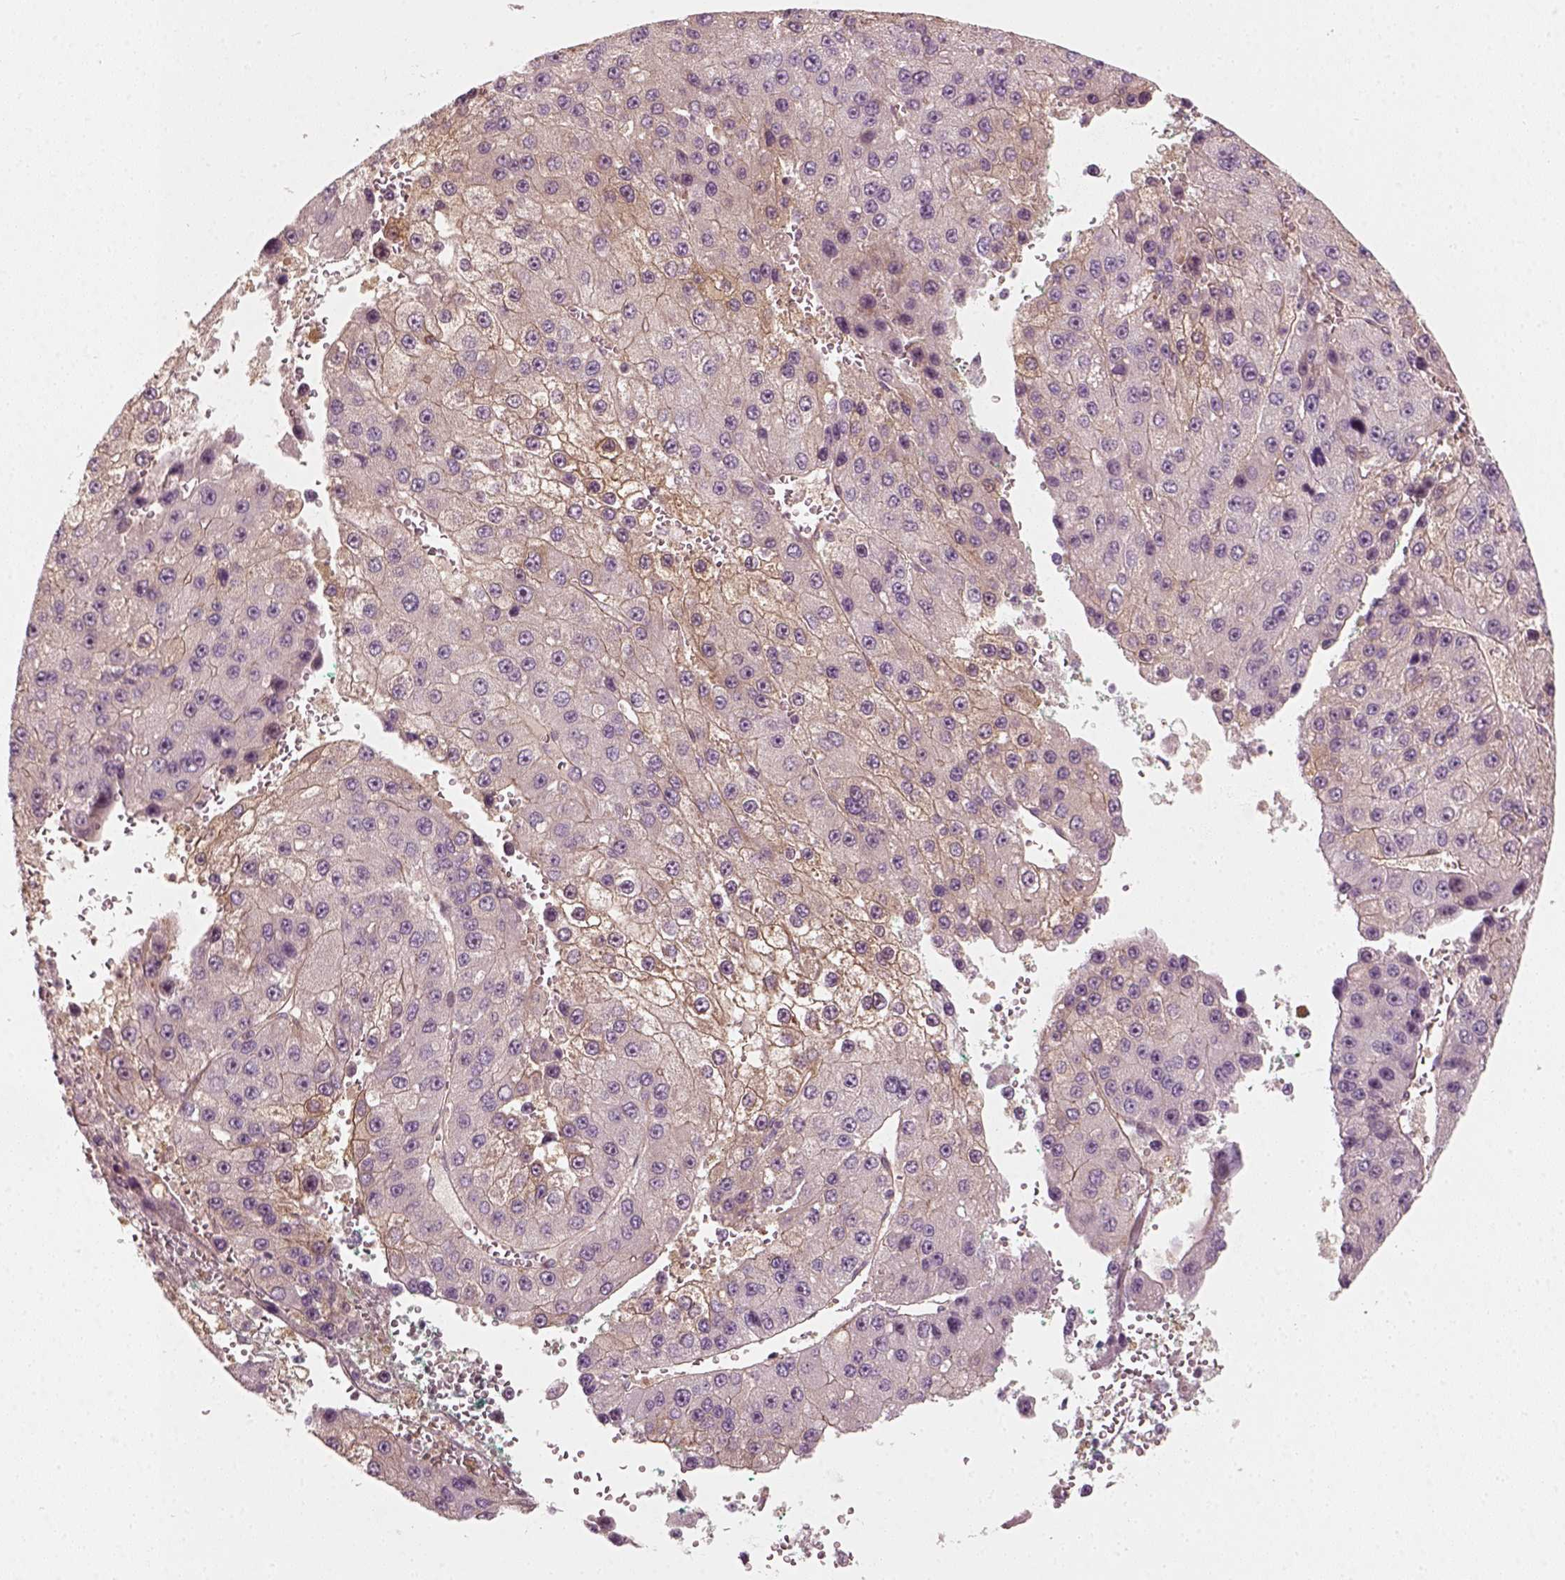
{"staining": {"intensity": "negative", "quantity": "none", "location": "none"}, "tissue": "liver cancer", "cell_type": "Tumor cells", "image_type": "cancer", "snomed": [{"axis": "morphology", "description": "Carcinoma, Hepatocellular, NOS"}, {"axis": "topography", "description": "Liver"}], "caption": "DAB immunohistochemical staining of liver cancer (hepatocellular carcinoma) shows no significant positivity in tumor cells.", "gene": "DNASE1L1", "patient": {"sex": "female", "age": 73}}